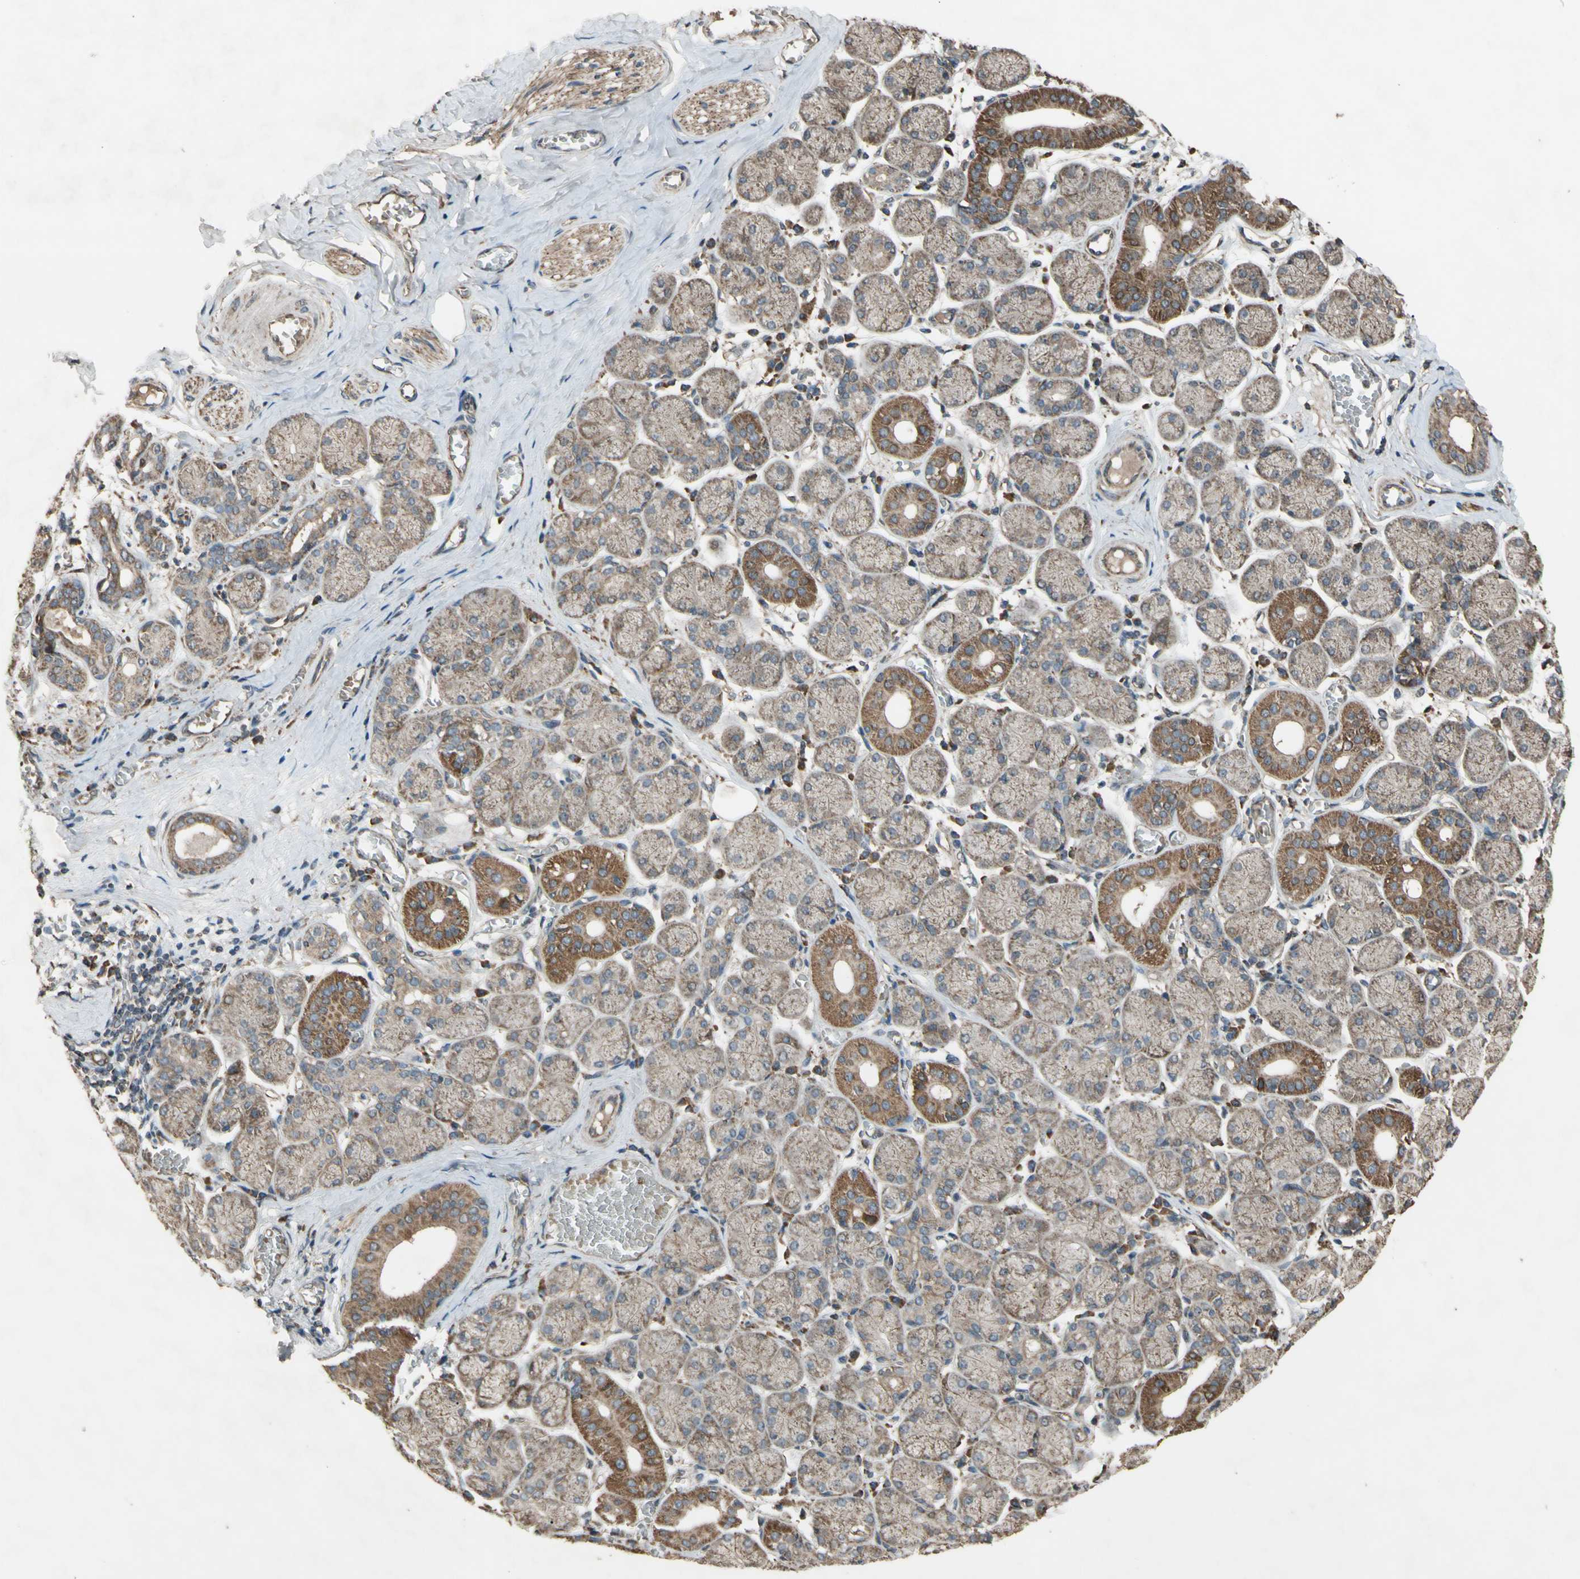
{"staining": {"intensity": "moderate", "quantity": "25%-75%", "location": "cytoplasmic/membranous"}, "tissue": "salivary gland", "cell_type": "Glandular cells", "image_type": "normal", "snomed": [{"axis": "morphology", "description": "Normal tissue, NOS"}, {"axis": "topography", "description": "Salivary gland"}], "caption": "Immunohistochemistry (IHC) (DAB (3,3'-diaminobenzidine)) staining of unremarkable salivary gland exhibits moderate cytoplasmic/membranous protein positivity in approximately 25%-75% of glandular cells.", "gene": "ACOT8", "patient": {"sex": "female", "age": 24}}